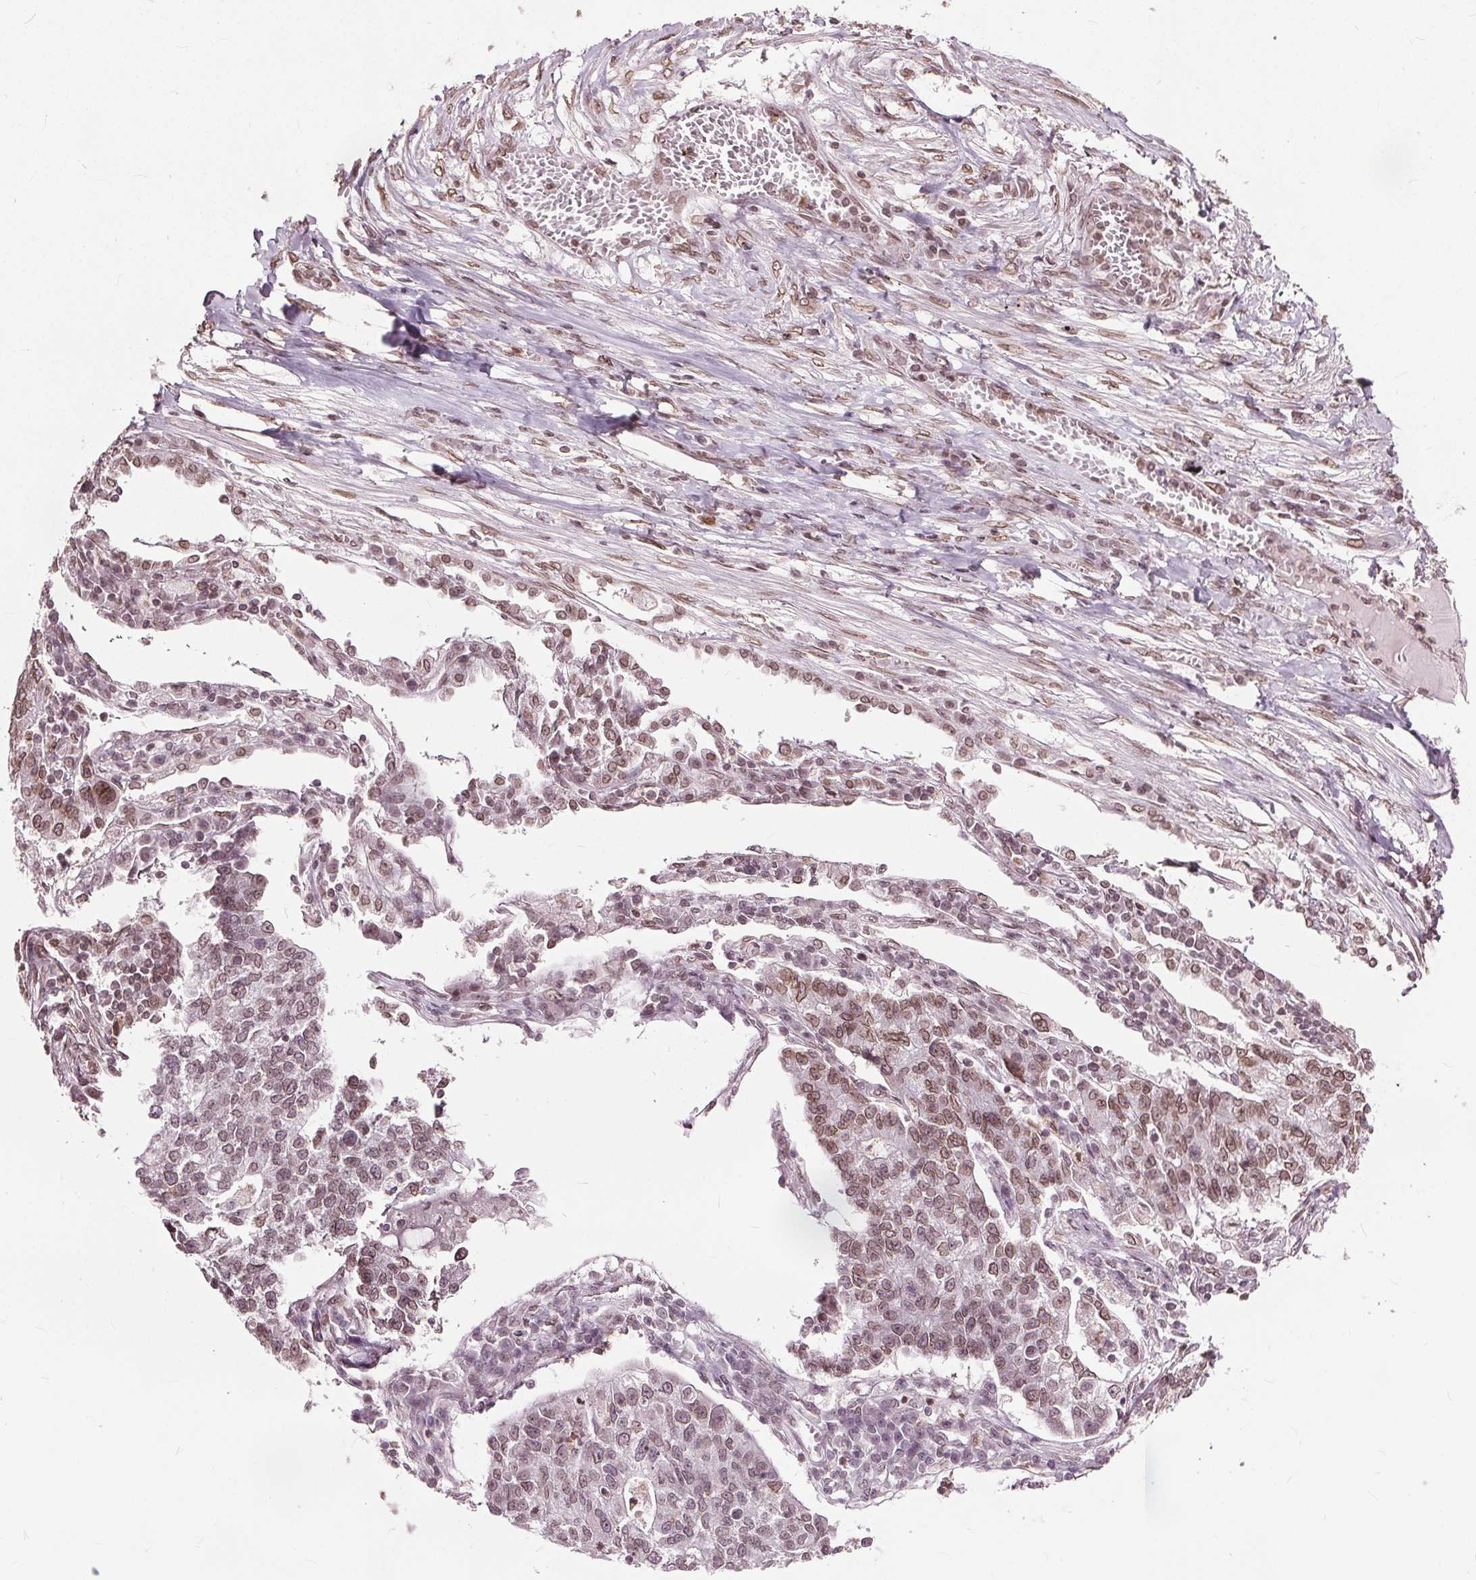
{"staining": {"intensity": "moderate", "quantity": "25%-75%", "location": "cytoplasmic/membranous,nuclear"}, "tissue": "lung cancer", "cell_type": "Tumor cells", "image_type": "cancer", "snomed": [{"axis": "morphology", "description": "Adenocarcinoma, NOS"}, {"axis": "topography", "description": "Lung"}], "caption": "Immunohistochemical staining of human lung cancer displays medium levels of moderate cytoplasmic/membranous and nuclear expression in about 25%-75% of tumor cells. (DAB IHC with brightfield microscopy, high magnification).", "gene": "TTC39C", "patient": {"sex": "male", "age": 57}}